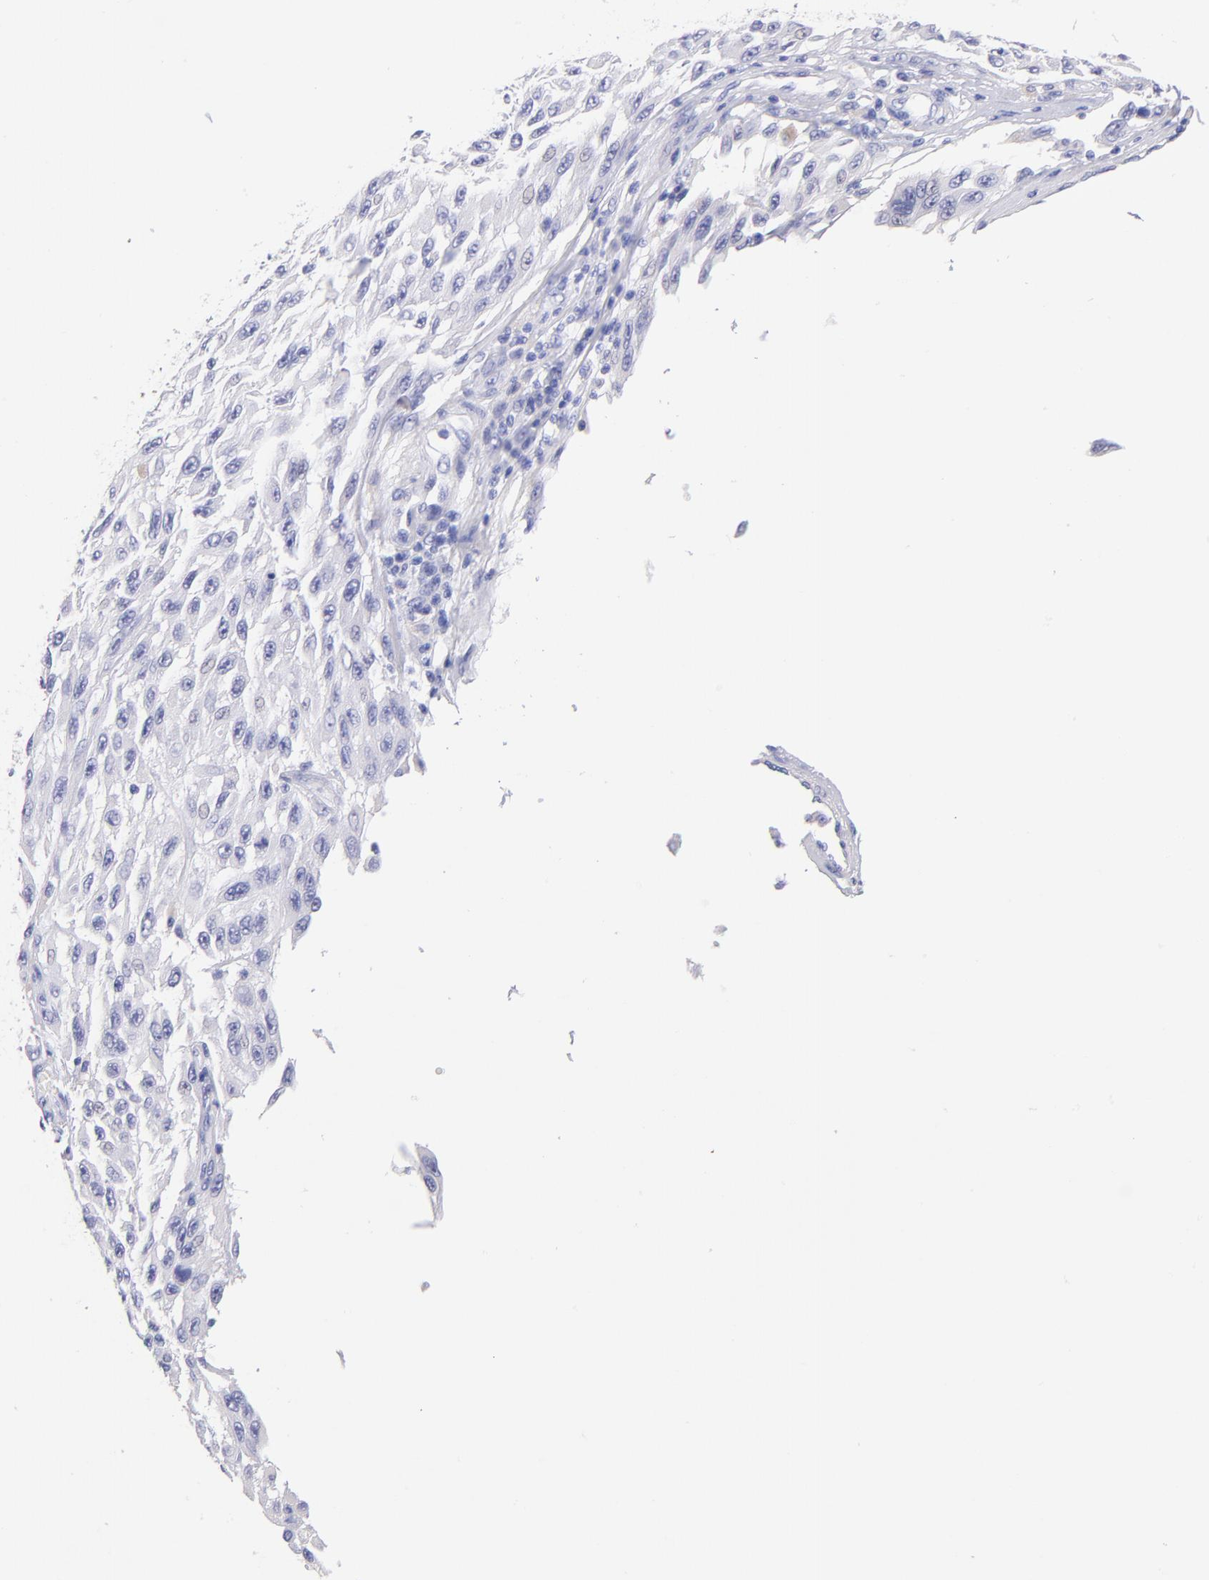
{"staining": {"intensity": "negative", "quantity": "none", "location": "none"}, "tissue": "melanoma", "cell_type": "Tumor cells", "image_type": "cancer", "snomed": [{"axis": "morphology", "description": "Malignant melanoma, NOS"}, {"axis": "topography", "description": "Skin"}], "caption": "Malignant melanoma was stained to show a protein in brown. There is no significant expression in tumor cells.", "gene": "RAB3B", "patient": {"sex": "male", "age": 30}}